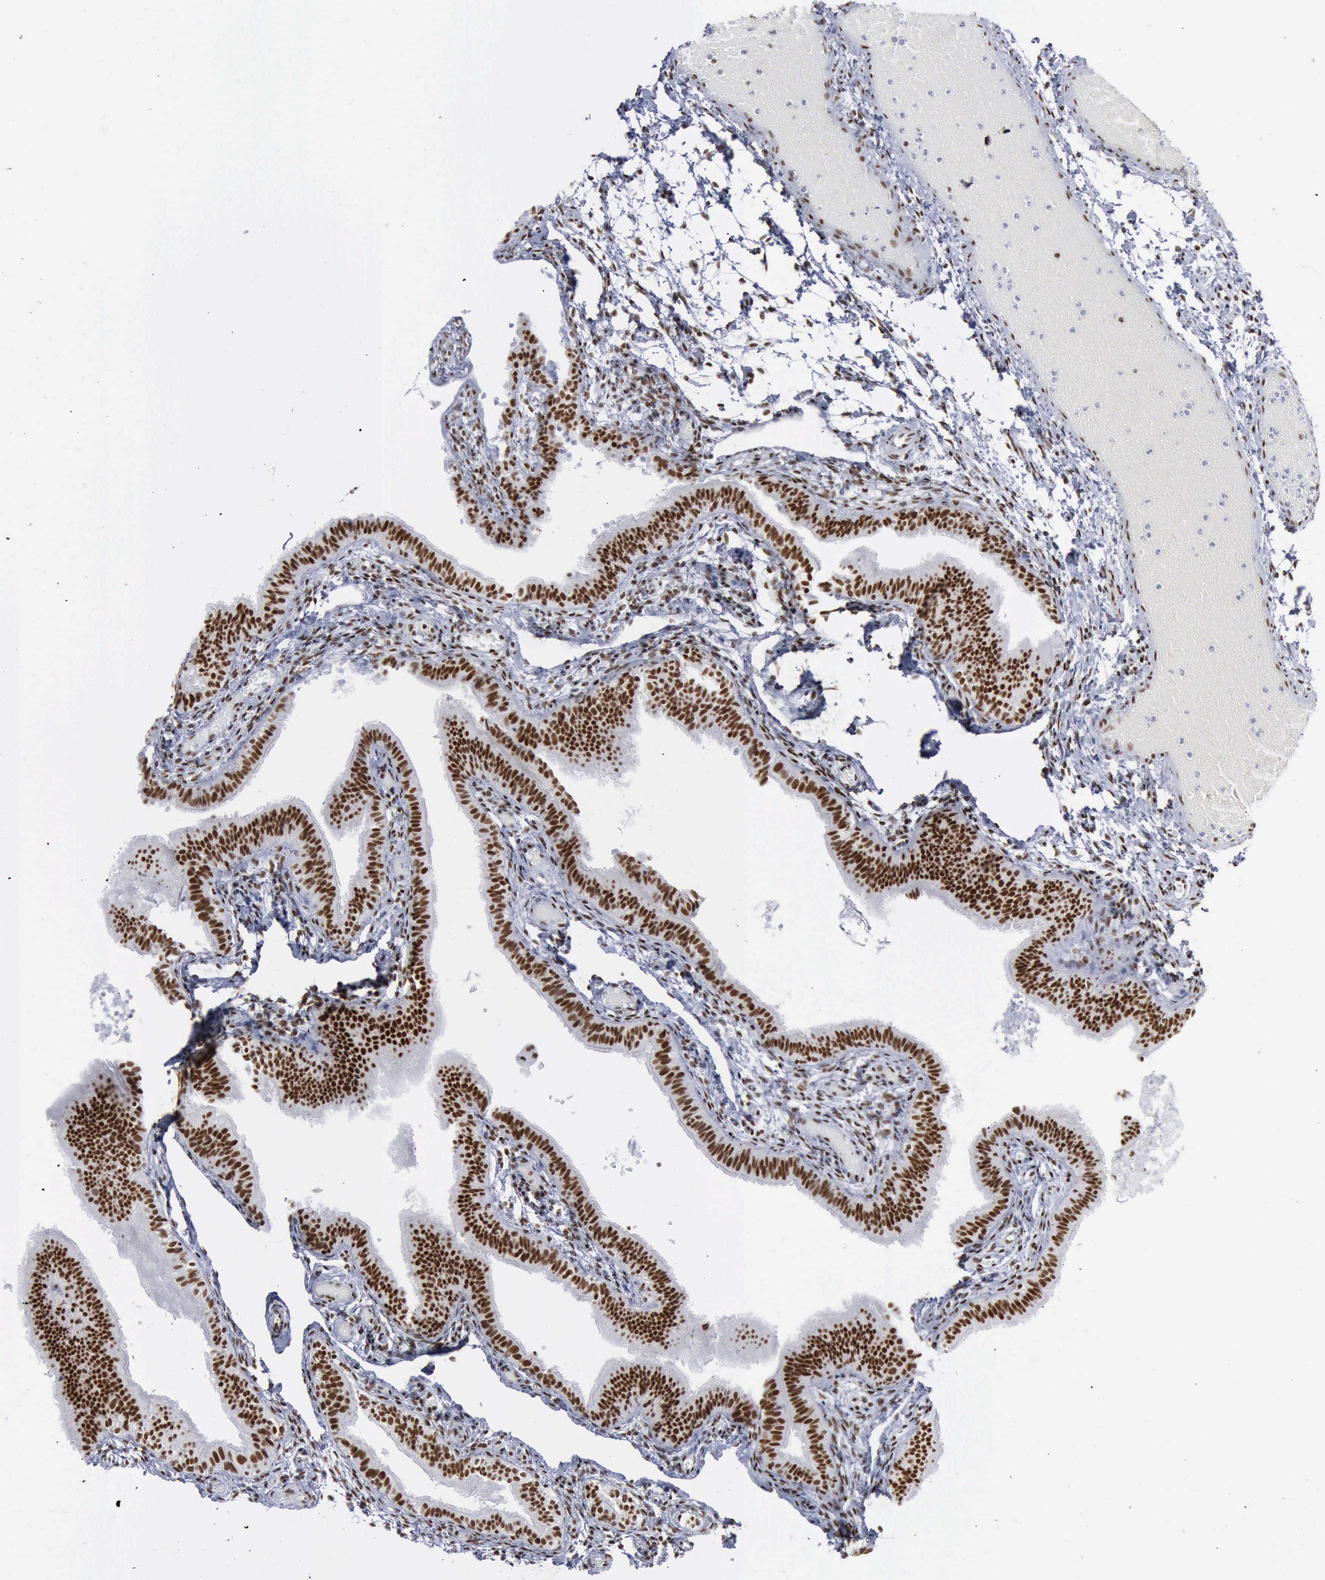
{"staining": {"intensity": "strong", "quantity": ">75%", "location": "nuclear"}, "tissue": "fallopian tube", "cell_type": "Glandular cells", "image_type": "normal", "snomed": [{"axis": "morphology", "description": "Normal tissue, NOS"}, {"axis": "morphology", "description": "Dermoid, NOS"}, {"axis": "topography", "description": "Fallopian tube"}], "caption": "Immunohistochemical staining of normal fallopian tube exhibits >75% levels of strong nuclear protein staining in approximately >75% of glandular cells. (IHC, brightfield microscopy, high magnification).", "gene": "XPA", "patient": {"sex": "female", "age": 33}}